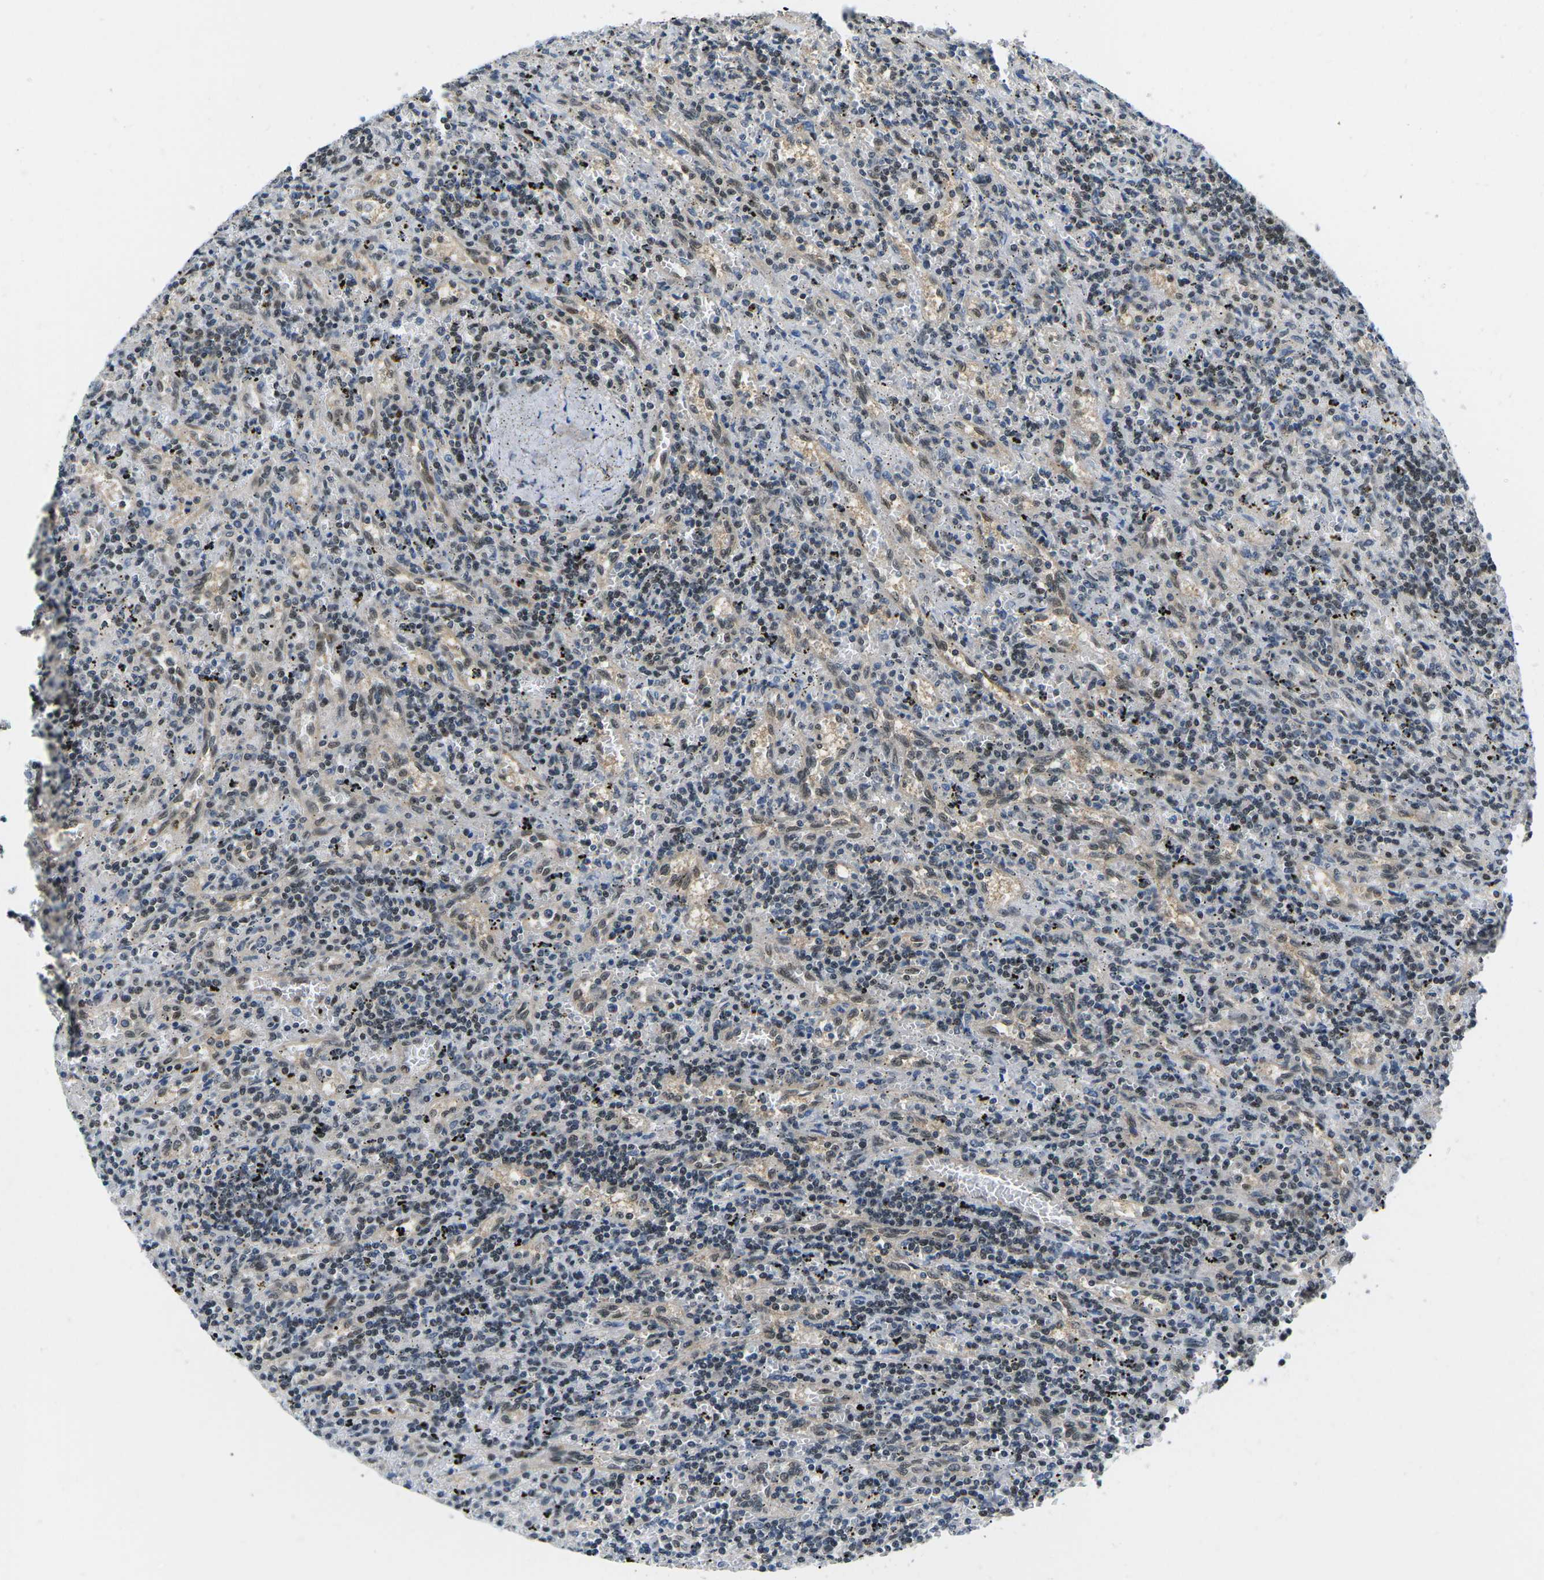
{"staining": {"intensity": "moderate", "quantity": "25%-75%", "location": "nuclear"}, "tissue": "lymphoma", "cell_type": "Tumor cells", "image_type": "cancer", "snomed": [{"axis": "morphology", "description": "Malignant lymphoma, non-Hodgkin's type, Low grade"}, {"axis": "topography", "description": "Spleen"}], "caption": "A micrograph of low-grade malignant lymphoma, non-Hodgkin's type stained for a protein displays moderate nuclear brown staining in tumor cells.", "gene": "UBA7", "patient": {"sex": "male", "age": 76}}